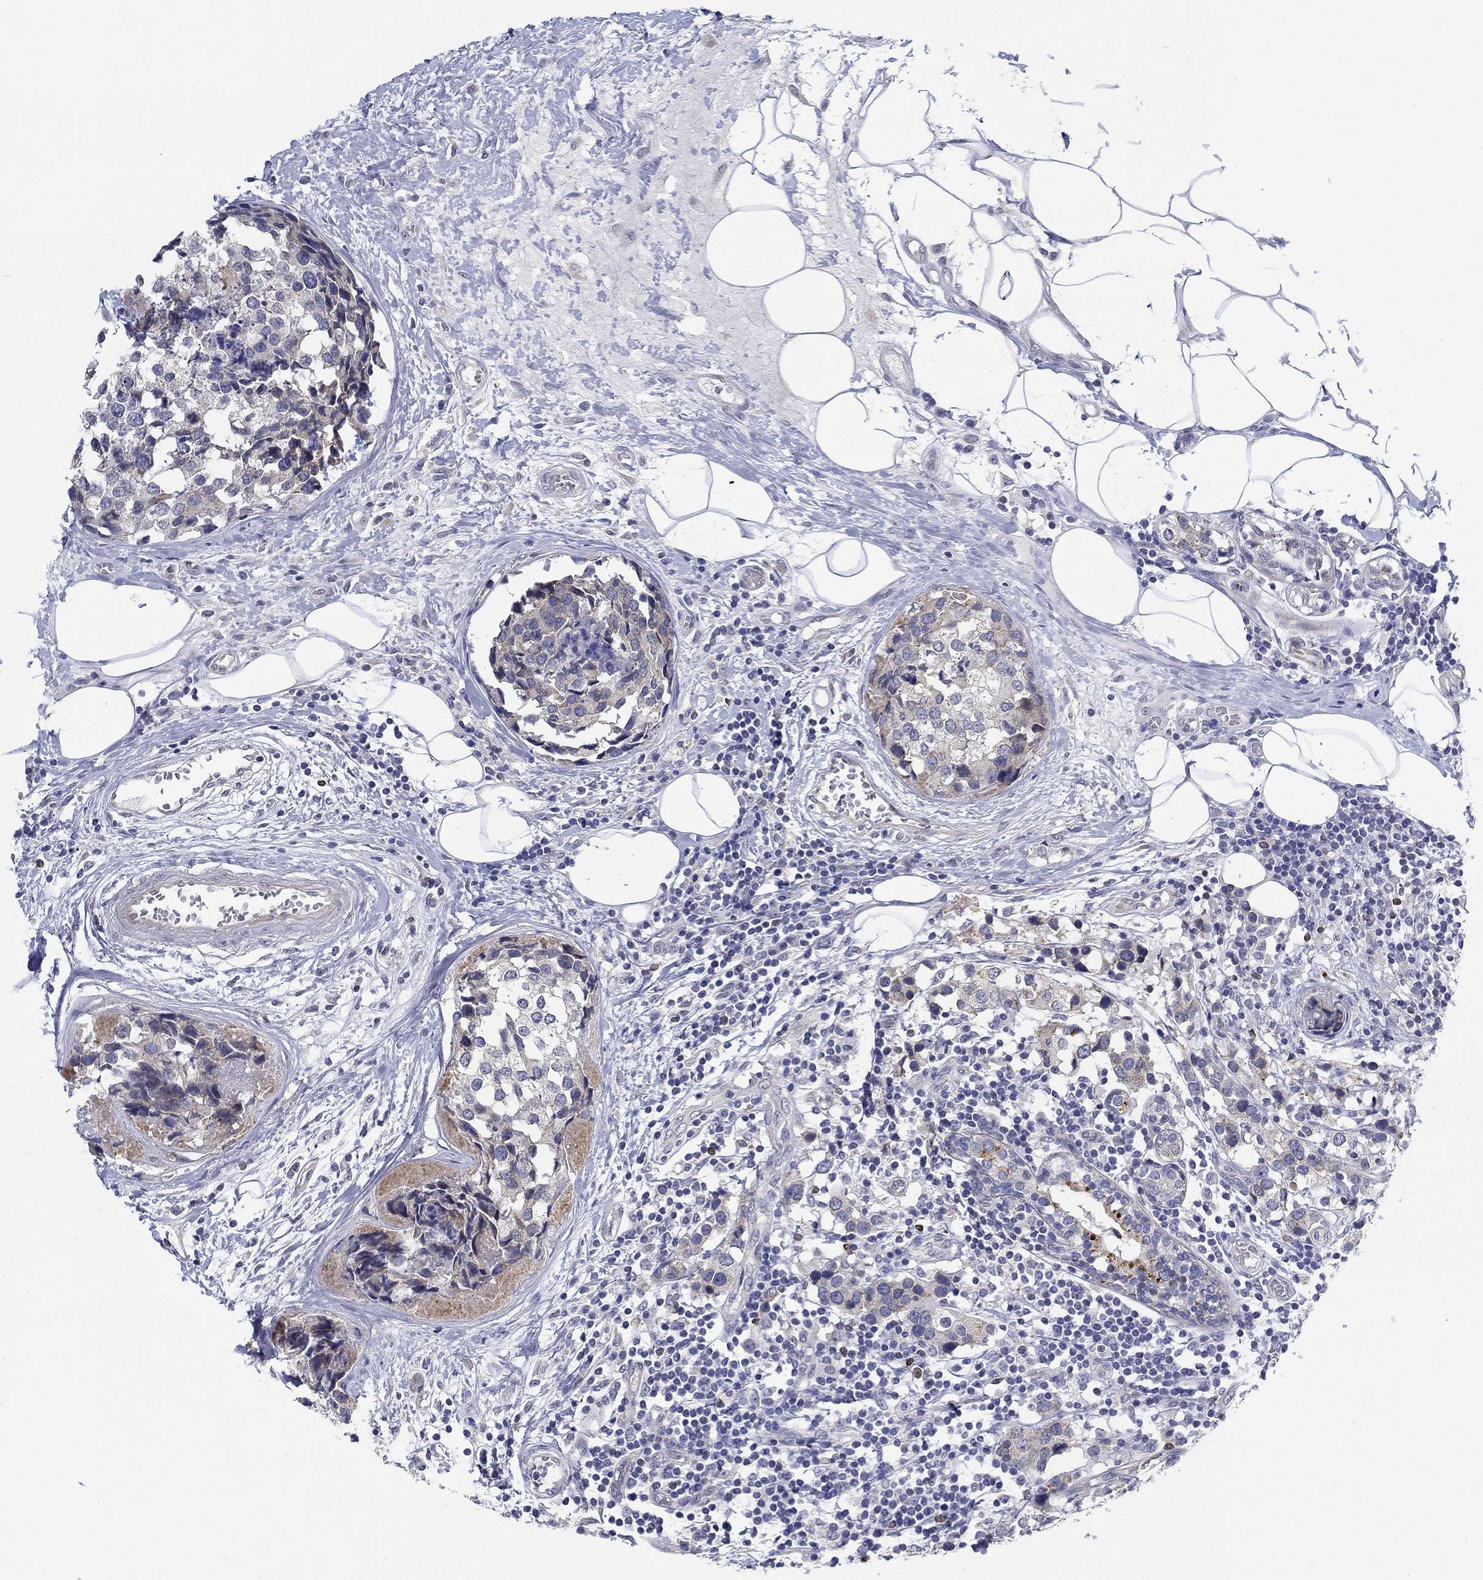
{"staining": {"intensity": "negative", "quantity": "none", "location": "none"}, "tissue": "breast cancer", "cell_type": "Tumor cells", "image_type": "cancer", "snomed": [{"axis": "morphology", "description": "Lobular carcinoma"}, {"axis": "topography", "description": "Breast"}], "caption": "Breast lobular carcinoma stained for a protein using immunohistochemistry demonstrates no positivity tumor cells.", "gene": "ERMP1", "patient": {"sex": "female", "age": 59}}